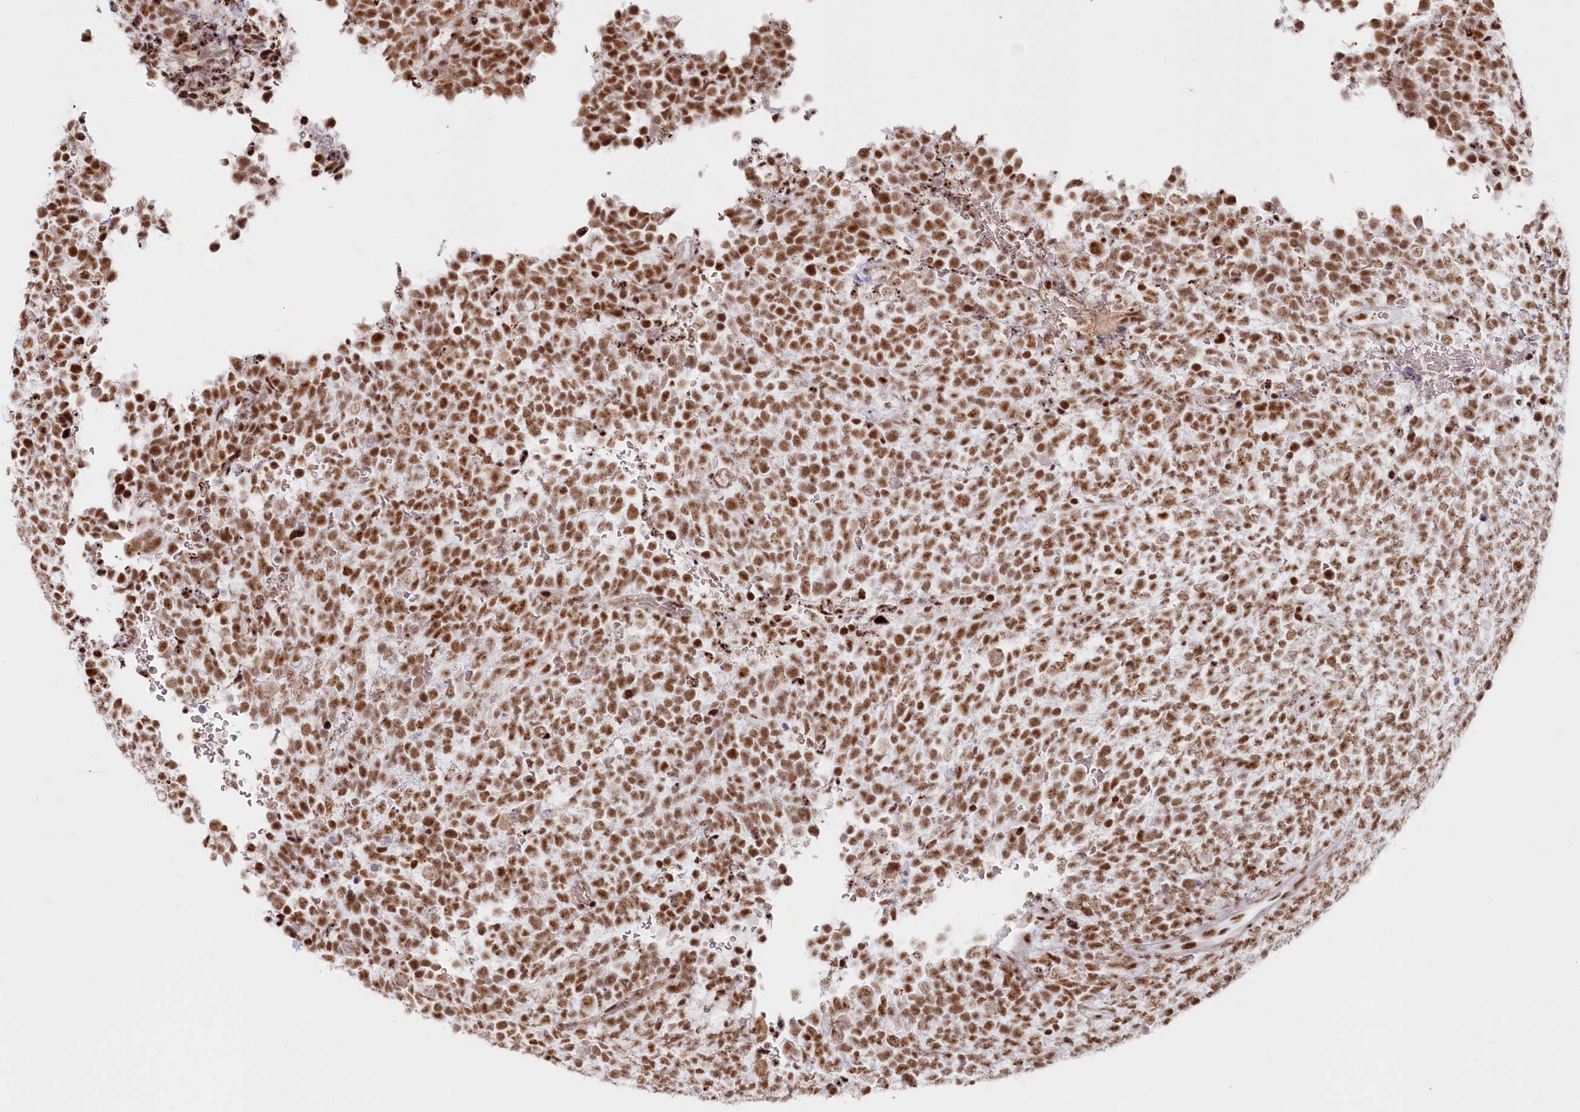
{"staining": {"intensity": "moderate", "quantity": ">75%", "location": "nuclear"}, "tissue": "urothelial cancer", "cell_type": "Tumor cells", "image_type": "cancer", "snomed": [{"axis": "morphology", "description": "Urothelial carcinoma, High grade"}, {"axis": "topography", "description": "Urinary bladder"}], "caption": "Protein expression by immunohistochemistry exhibits moderate nuclear staining in about >75% of tumor cells in urothelial carcinoma (high-grade).", "gene": "DDX46", "patient": {"sex": "female", "age": 82}}